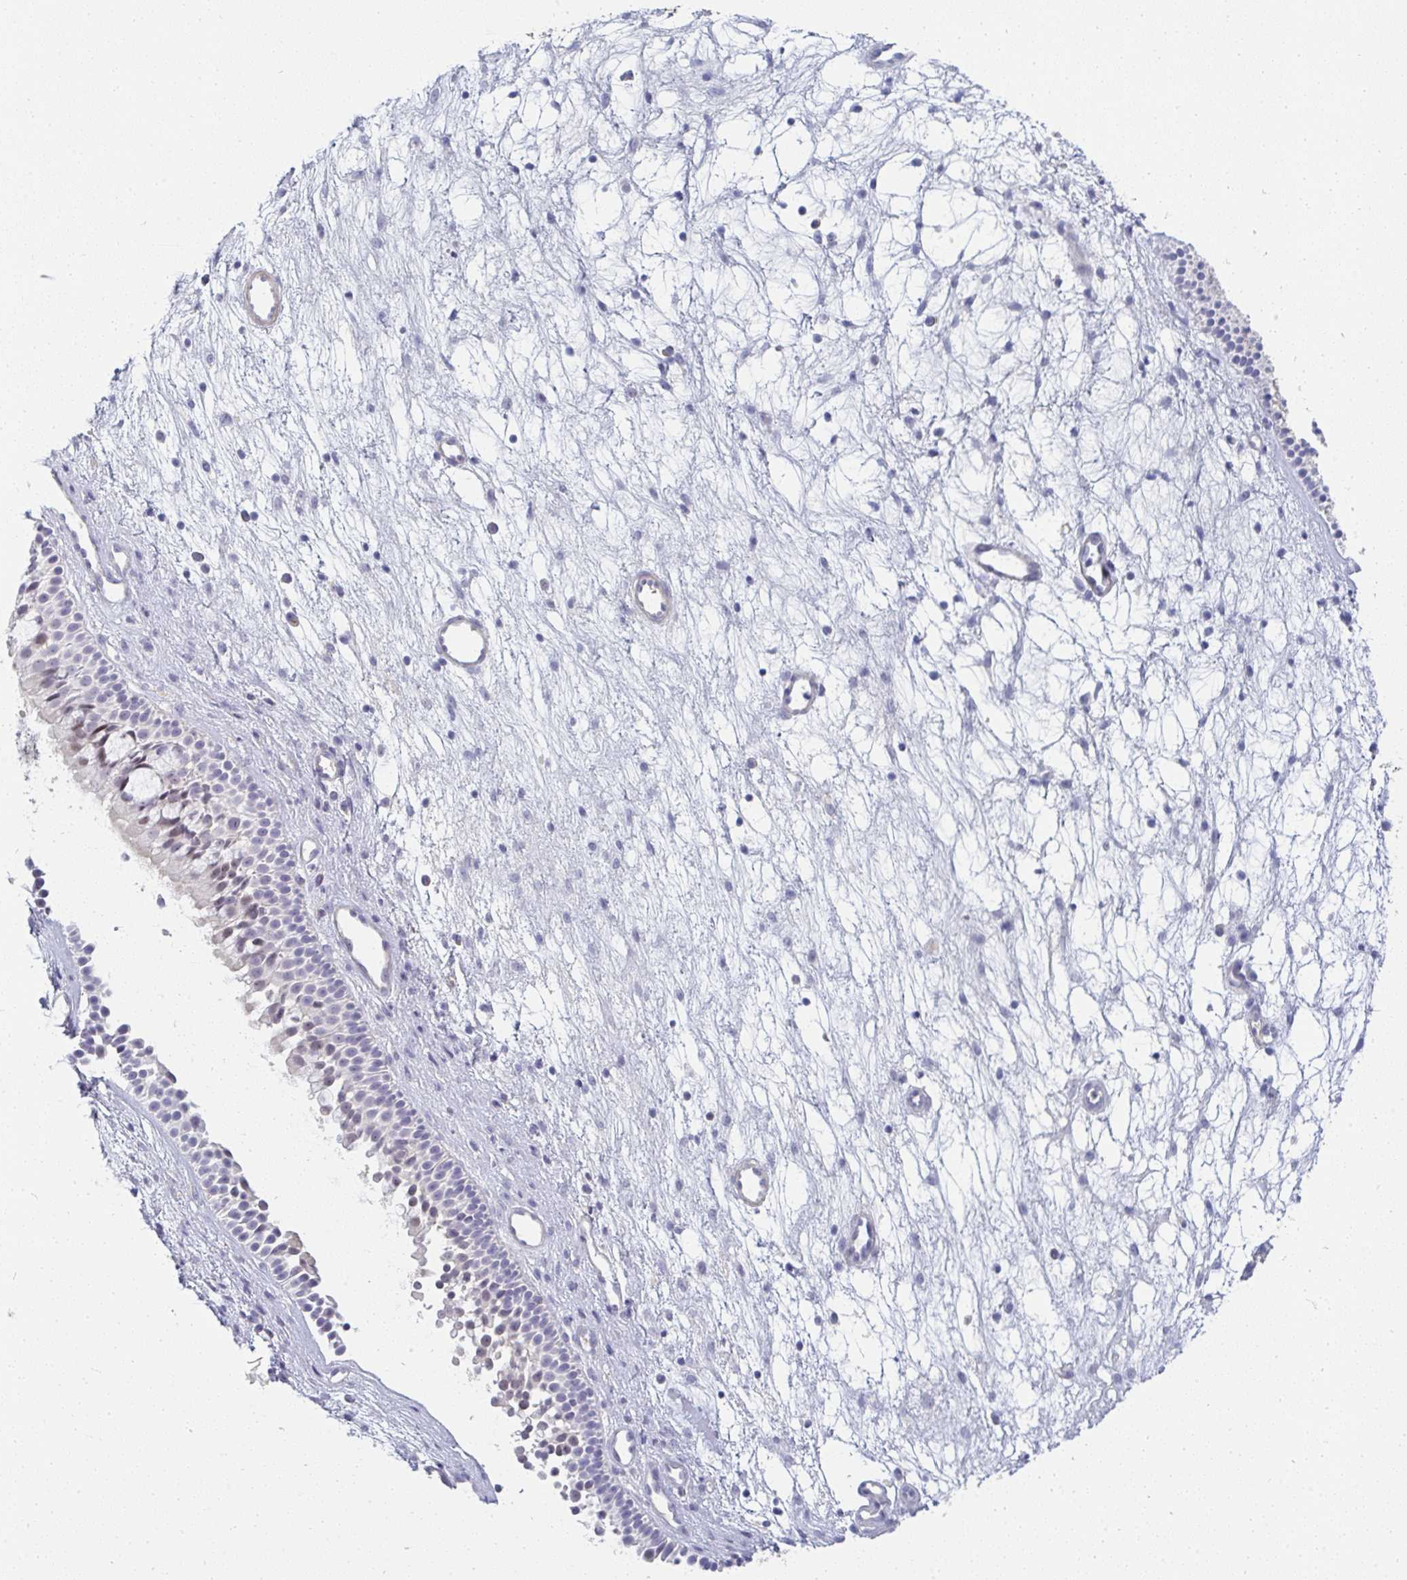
{"staining": {"intensity": "weak", "quantity": "<25%", "location": "nuclear"}, "tissue": "nasopharynx", "cell_type": "Respiratory epithelial cells", "image_type": "normal", "snomed": [{"axis": "morphology", "description": "Normal tissue, NOS"}, {"axis": "morphology", "description": "Polyp, NOS"}, {"axis": "topography", "description": "Nasopharynx"}], "caption": "This is an immunohistochemistry (IHC) histopathology image of benign human nasopharynx. There is no staining in respiratory epithelial cells.", "gene": "PPFIA4", "patient": {"sex": "male", "age": 83}}